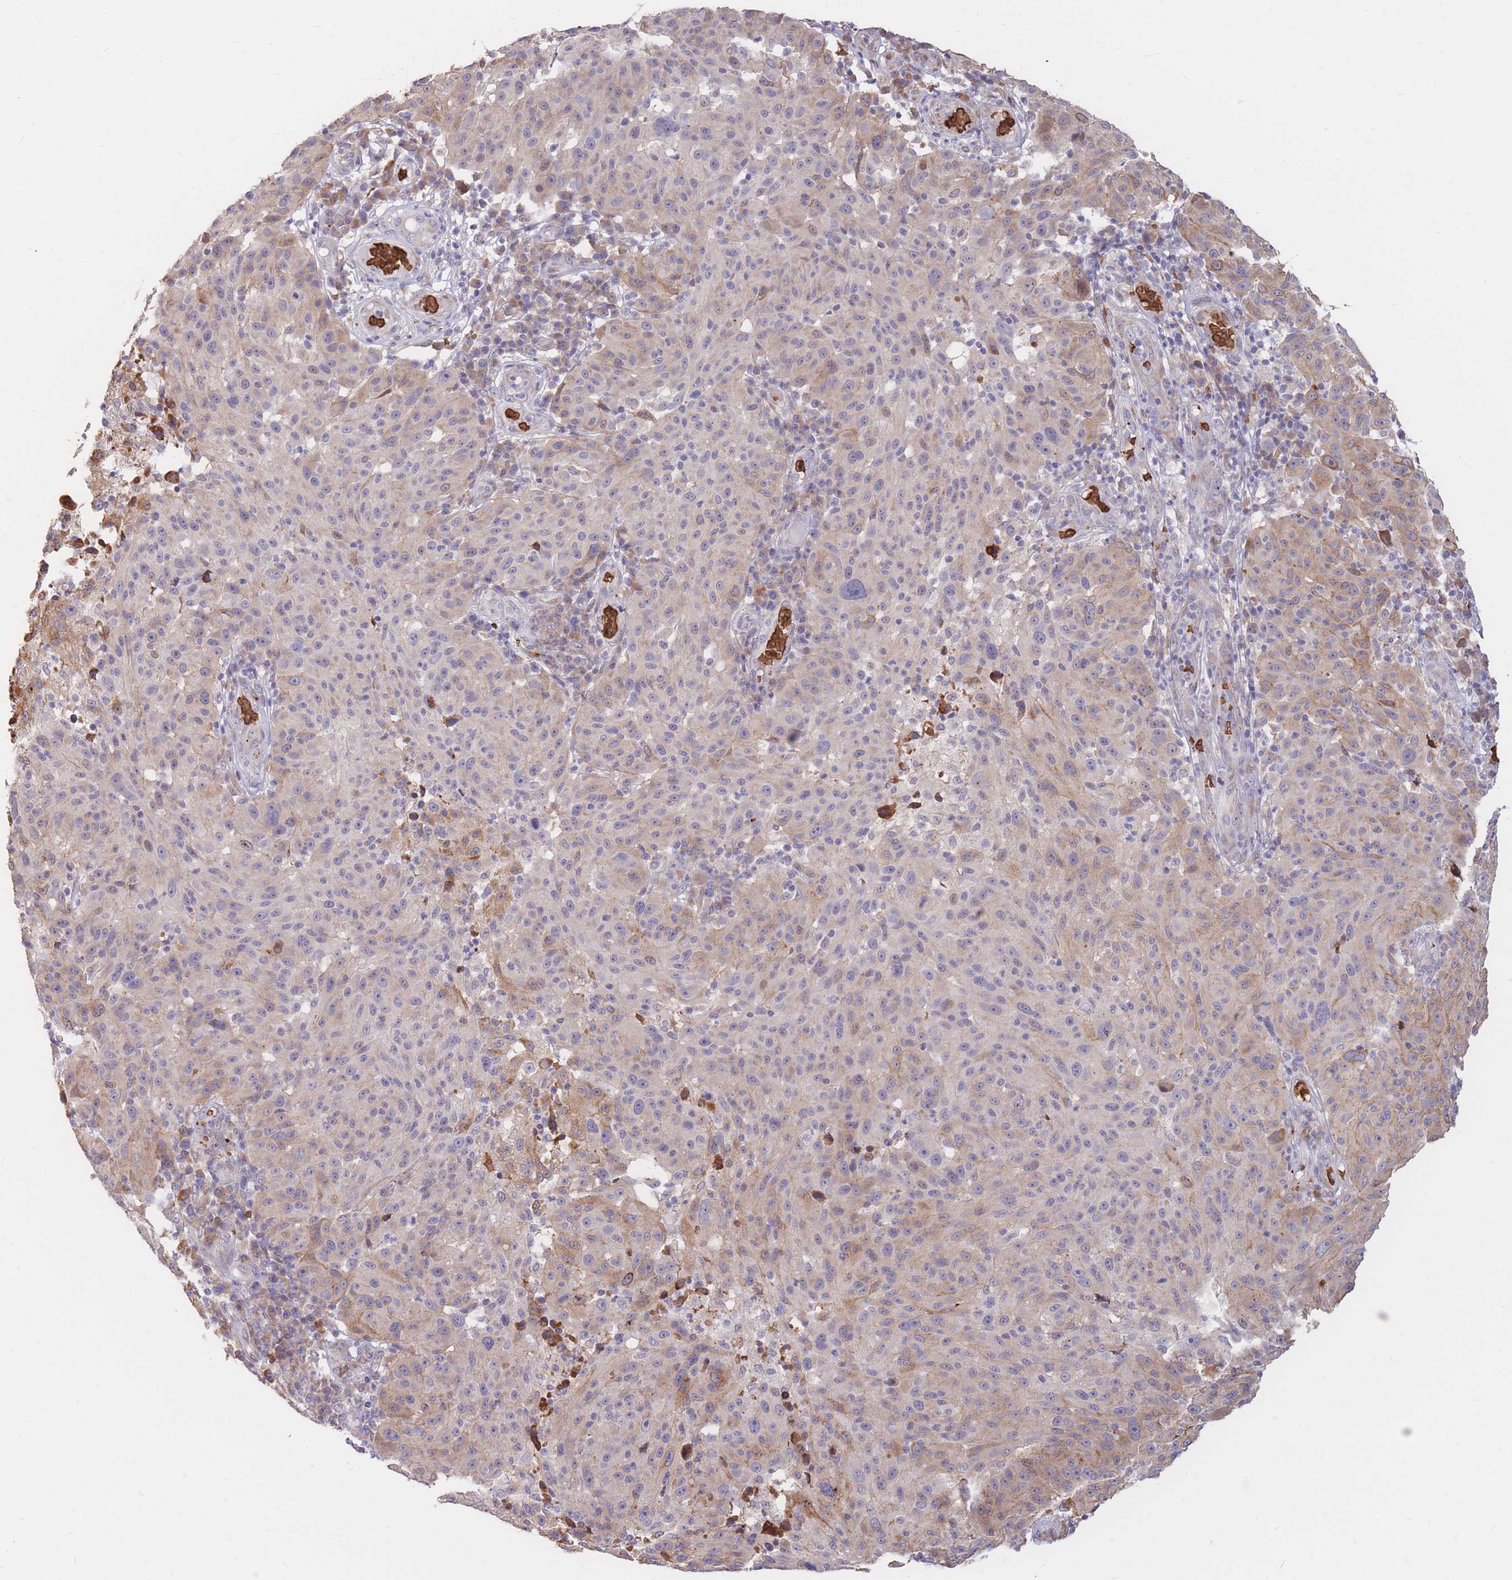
{"staining": {"intensity": "weak", "quantity": "25%-75%", "location": "cytoplasmic/membranous"}, "tissue": "melanoma", "cell_type": "Tumor cells", "image_type": "cancer", "snomed": [{"axis": "morphology", "description": "Malignant melanoma, NOS"}, {"axis": "topography", "description": "Skin"}], "caption": "IHC (DAB (3,3'-diaminobenzidine)) staining of malignant melanoma displays weak cytoplasmic/membranous protein staining in approximately 25%-75% of tumor cells.", "gene": "ATP10D", "patient": {"sex": "male", "age": 53}}